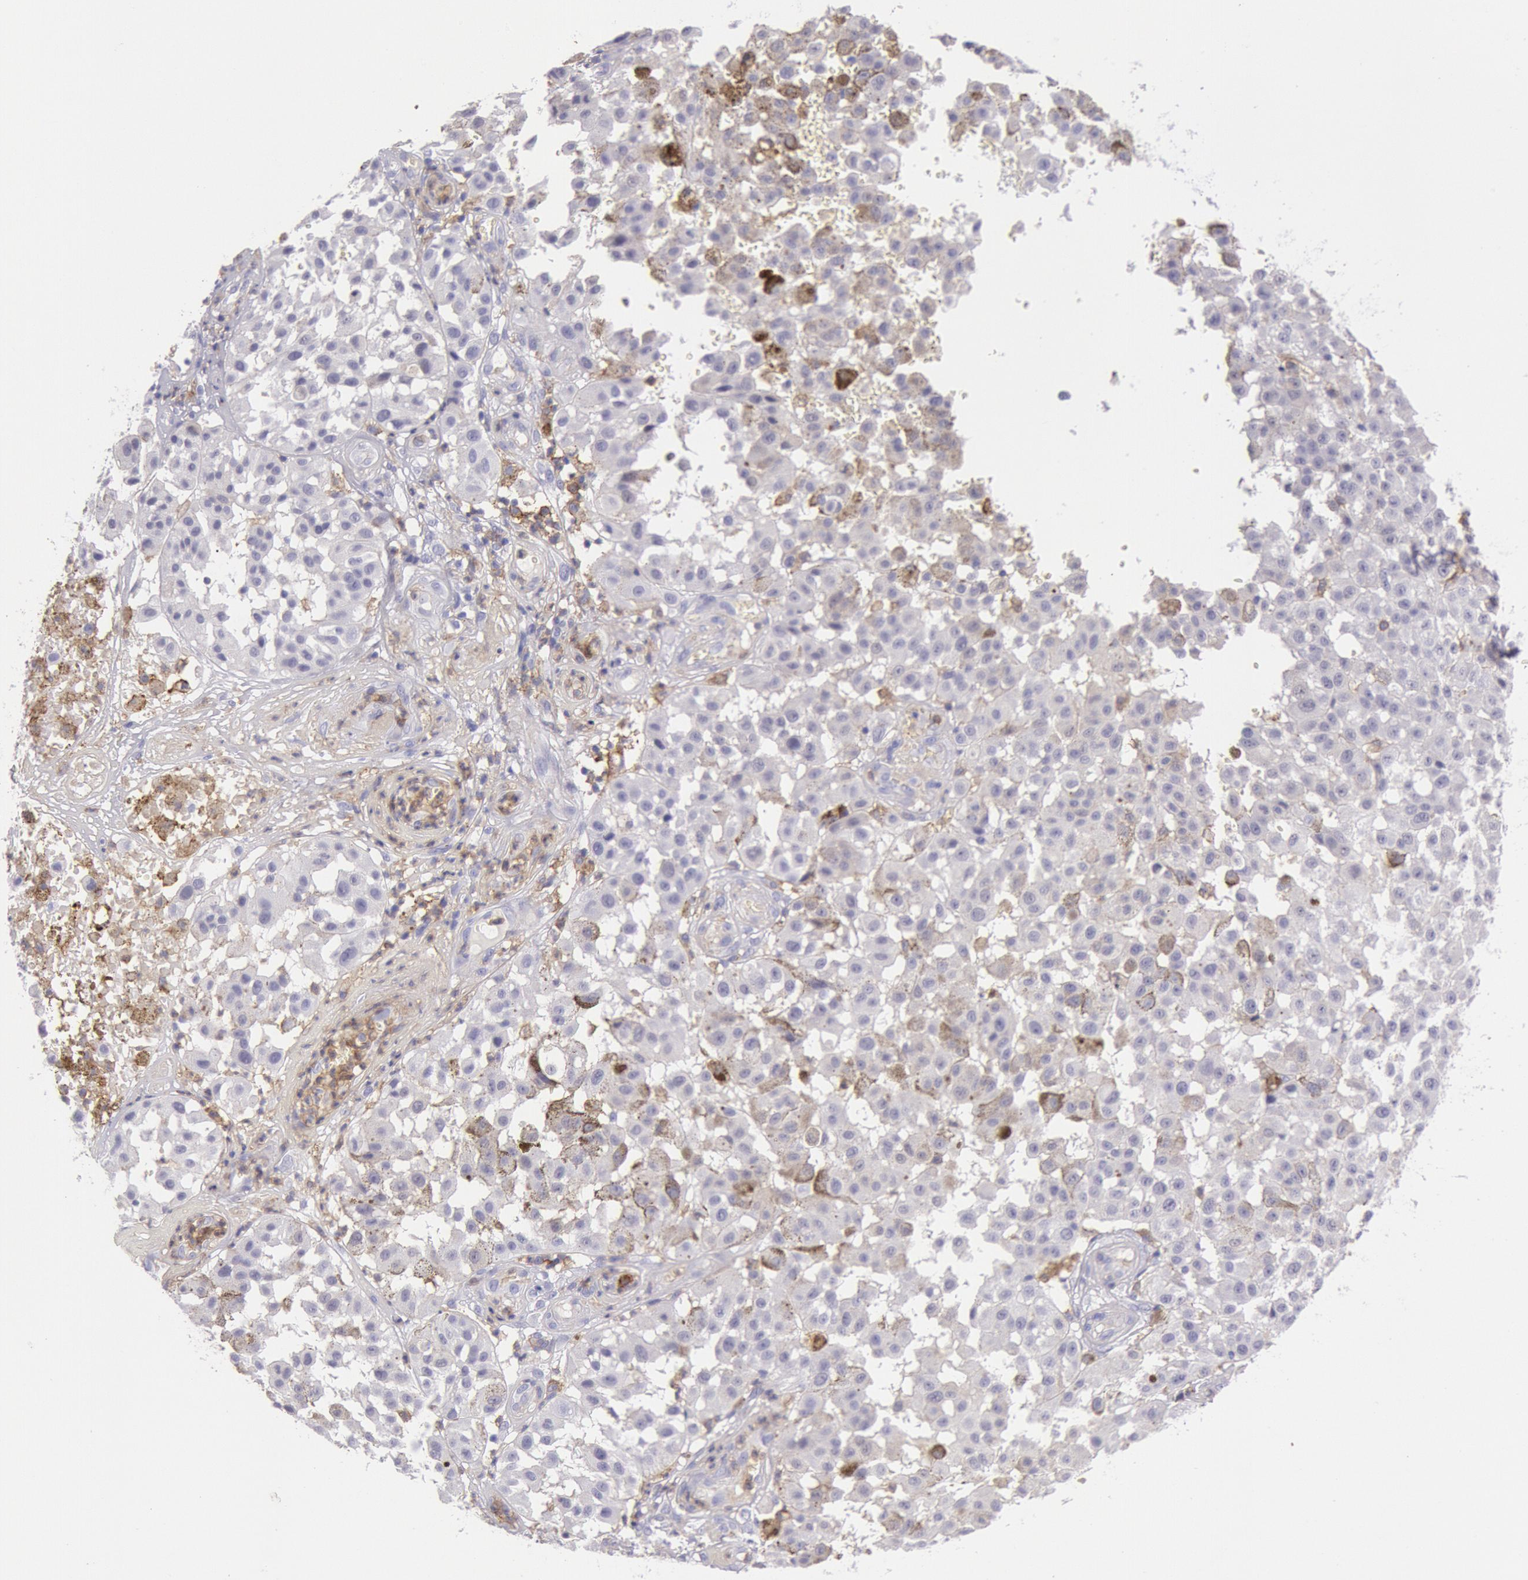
{"staining": {"intensity": "negative", "quantity": "none", "location": "none"}, "tissue": "melanoma", "cell_type": "Tumor cells", "image_type": "cancer", "snomed": [{"axis": "morphology", "description": "Malignant melanoma, NOS"}, {"axis": "topography", "description": "Skin"}], "caption": "IHC histopathology image of melanoma stained for a protein (brown), which shows no positivity in tumor cells.", "gene": "LYN", "patient": {"sex": "female", "age": 64}}